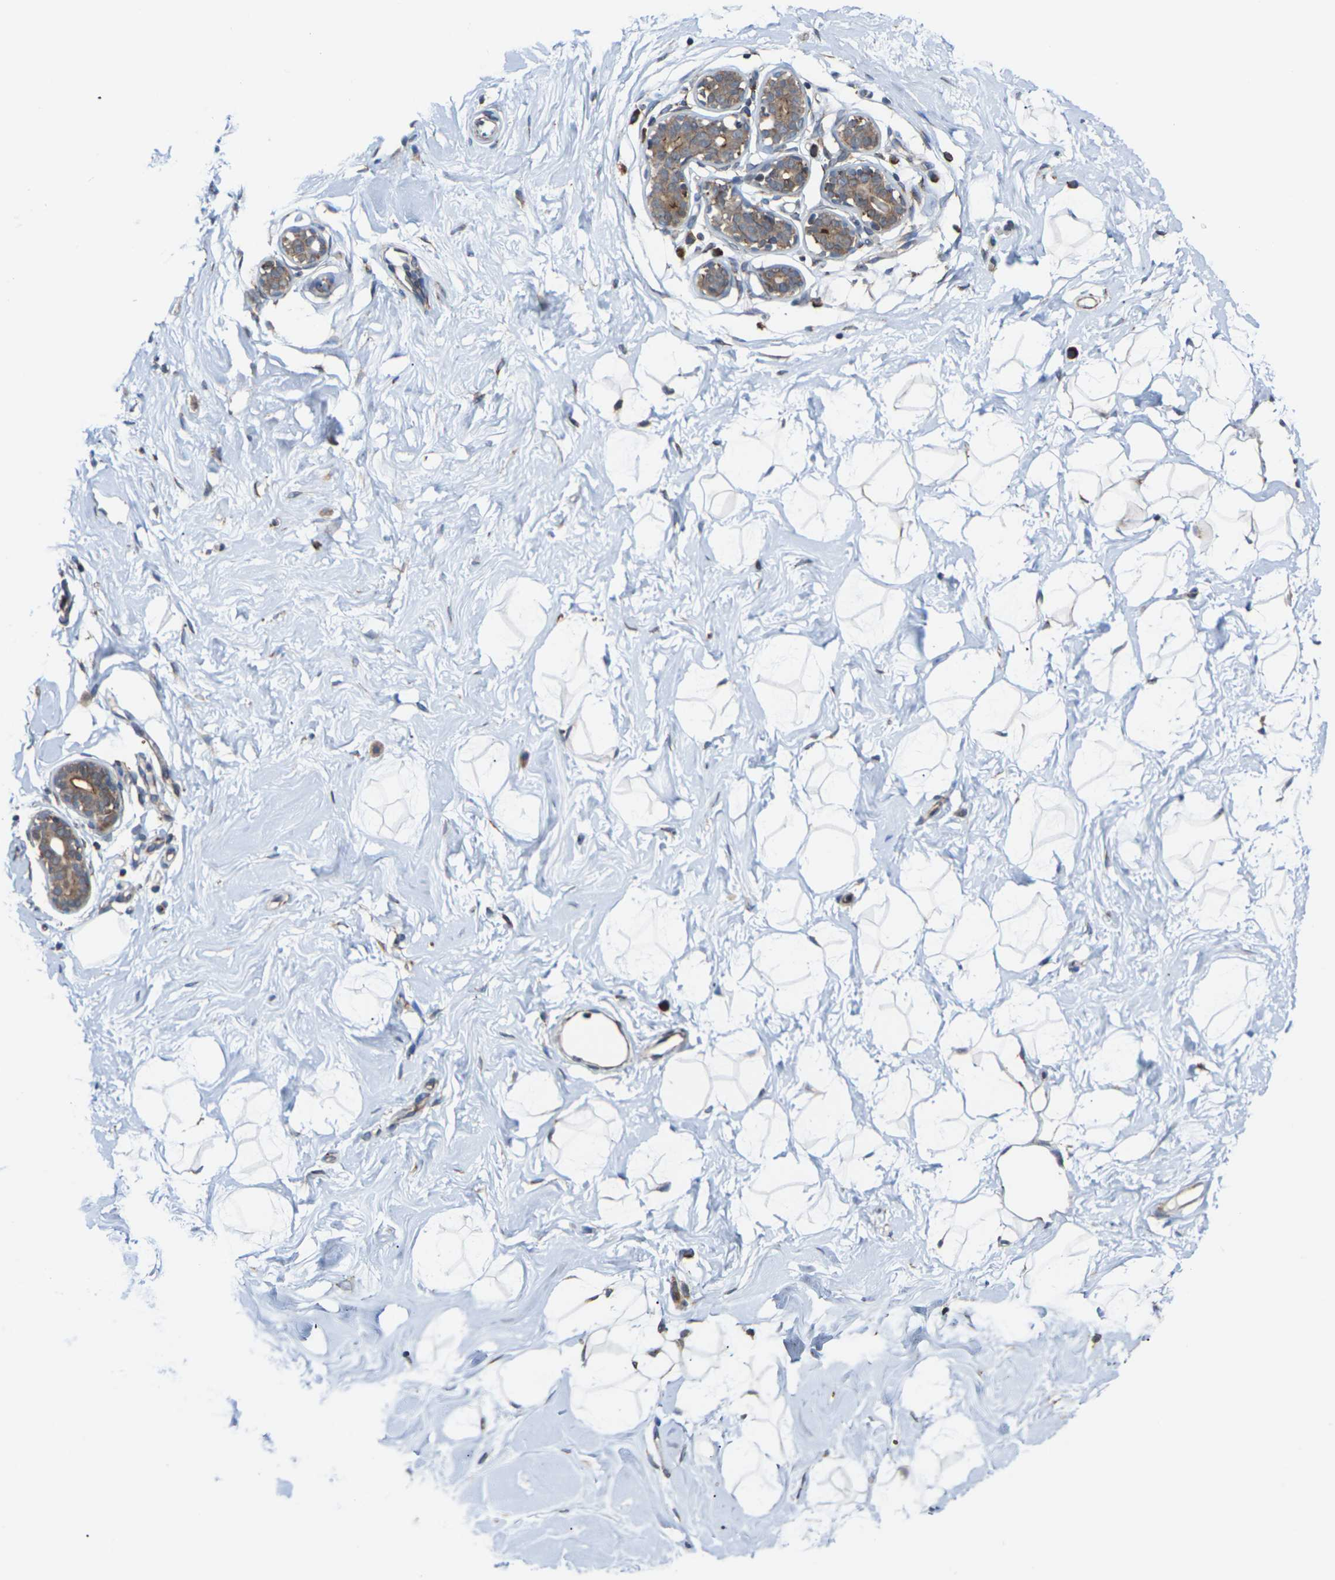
{"staining": {"intensity": "negative", "quantity": "none", "location": "none"}, "tissue": "breast", "cell_type": "Adipocytes", "image_type": "normal", "snomed": [{"axis": "morphology", "description": "Normal tissue, NOS"}, {"axis": "topography", "description": "Breast"}], "caption": "Histopathology image shows no significant protein expression in adipocytes of normal breast. Nuclei are stained in blue.", "gene": "PDZK1IP1", "patient": {"sex": "female", "age": 23}}